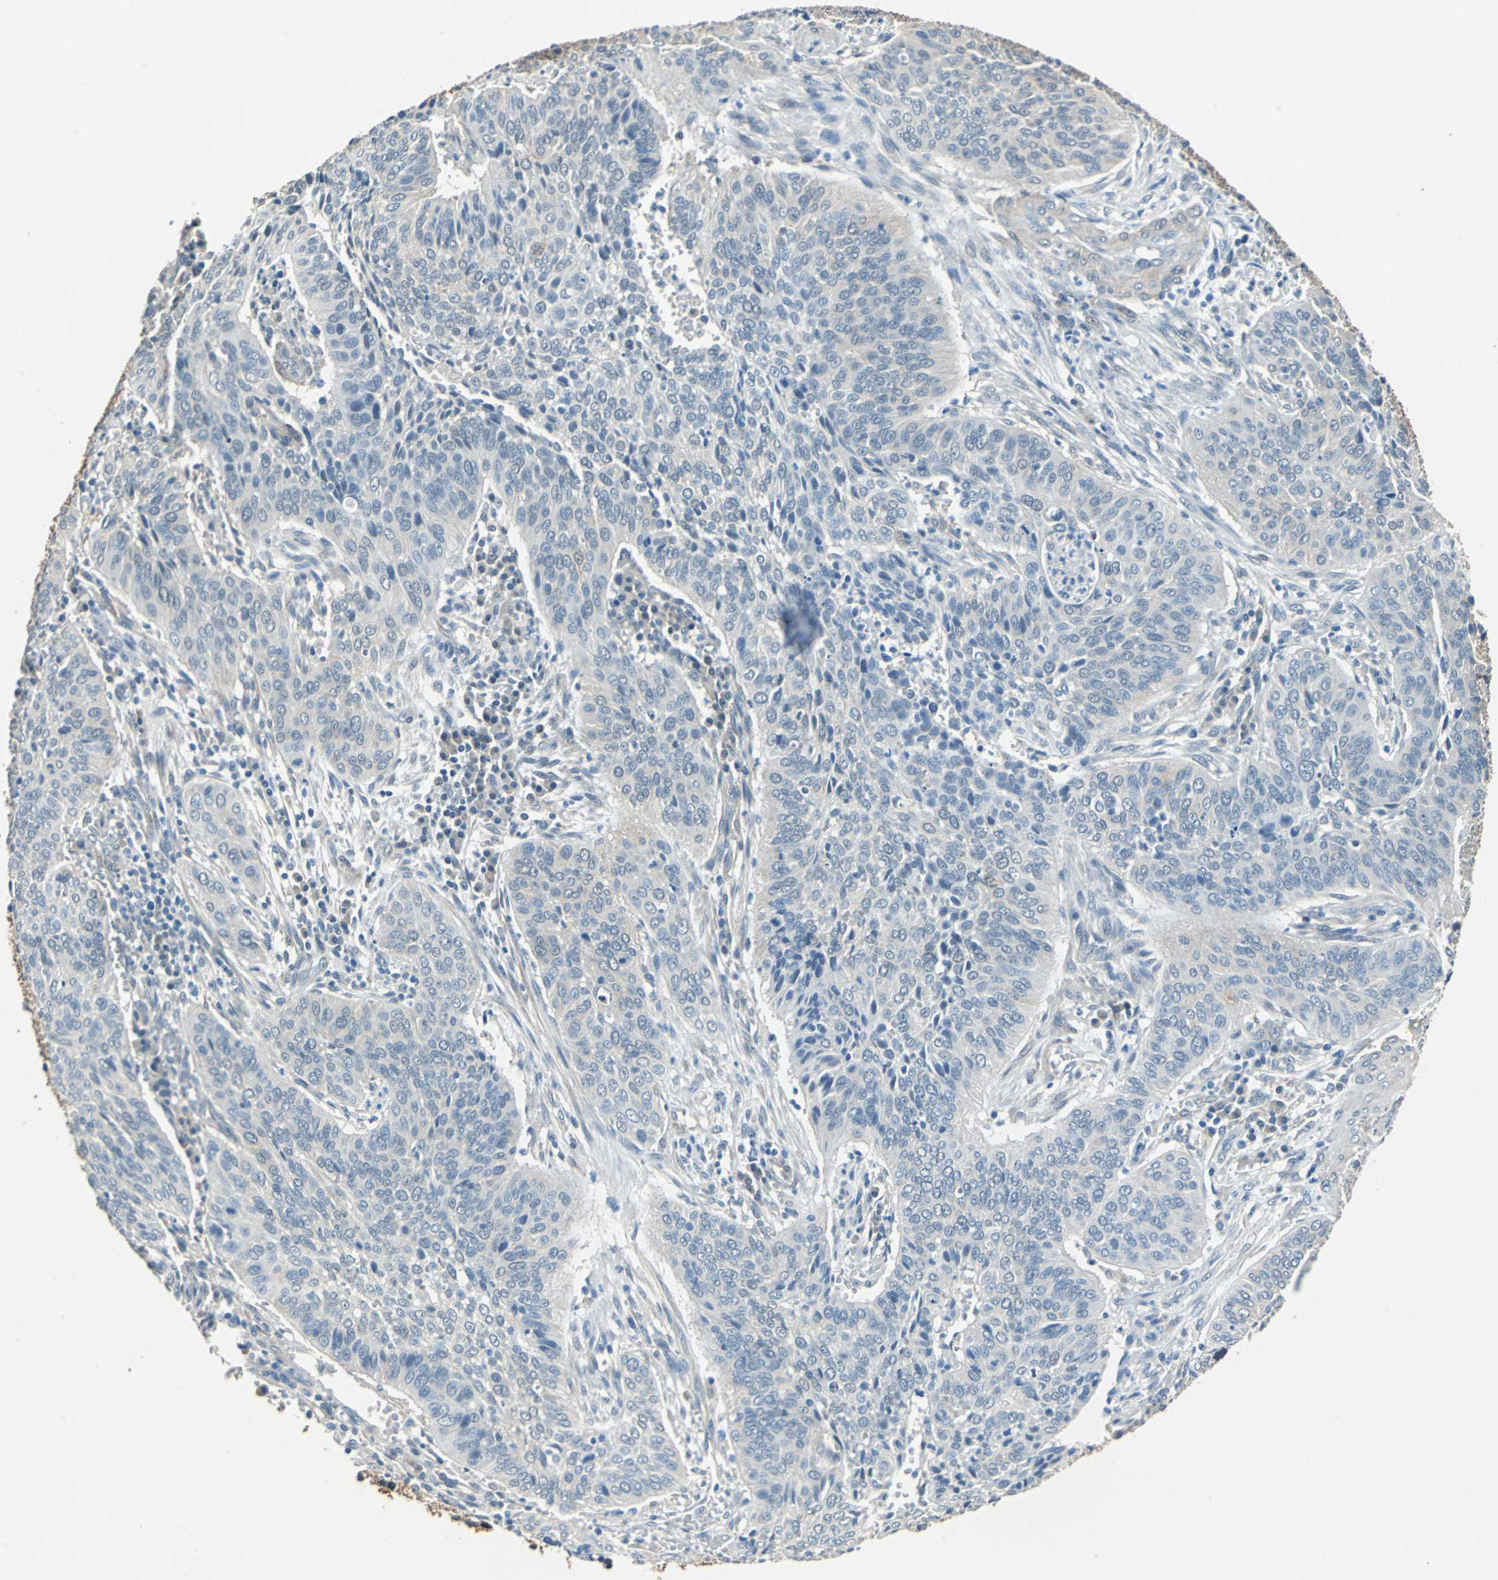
{"staining": {"intensity": "negative", "quantity": "none", "location": "none"}, "tissue": "cervical cancer", "cell_type": "Tumor cells", "image_type": "cancer", "snomed": [{"axis": "morphology", "description": "Squamous cell carcinoma, NOS"}, {"axis": "topography", "description": "Cervix"}], "caption": "Tumor cells show no significant protein expression in cervical squamous cell carcinoma. (DAB immunohistochemistry with hematoxylin counter stain).", "gene": "FKBP4", "patient": {"sex": "female", "age": 39}}